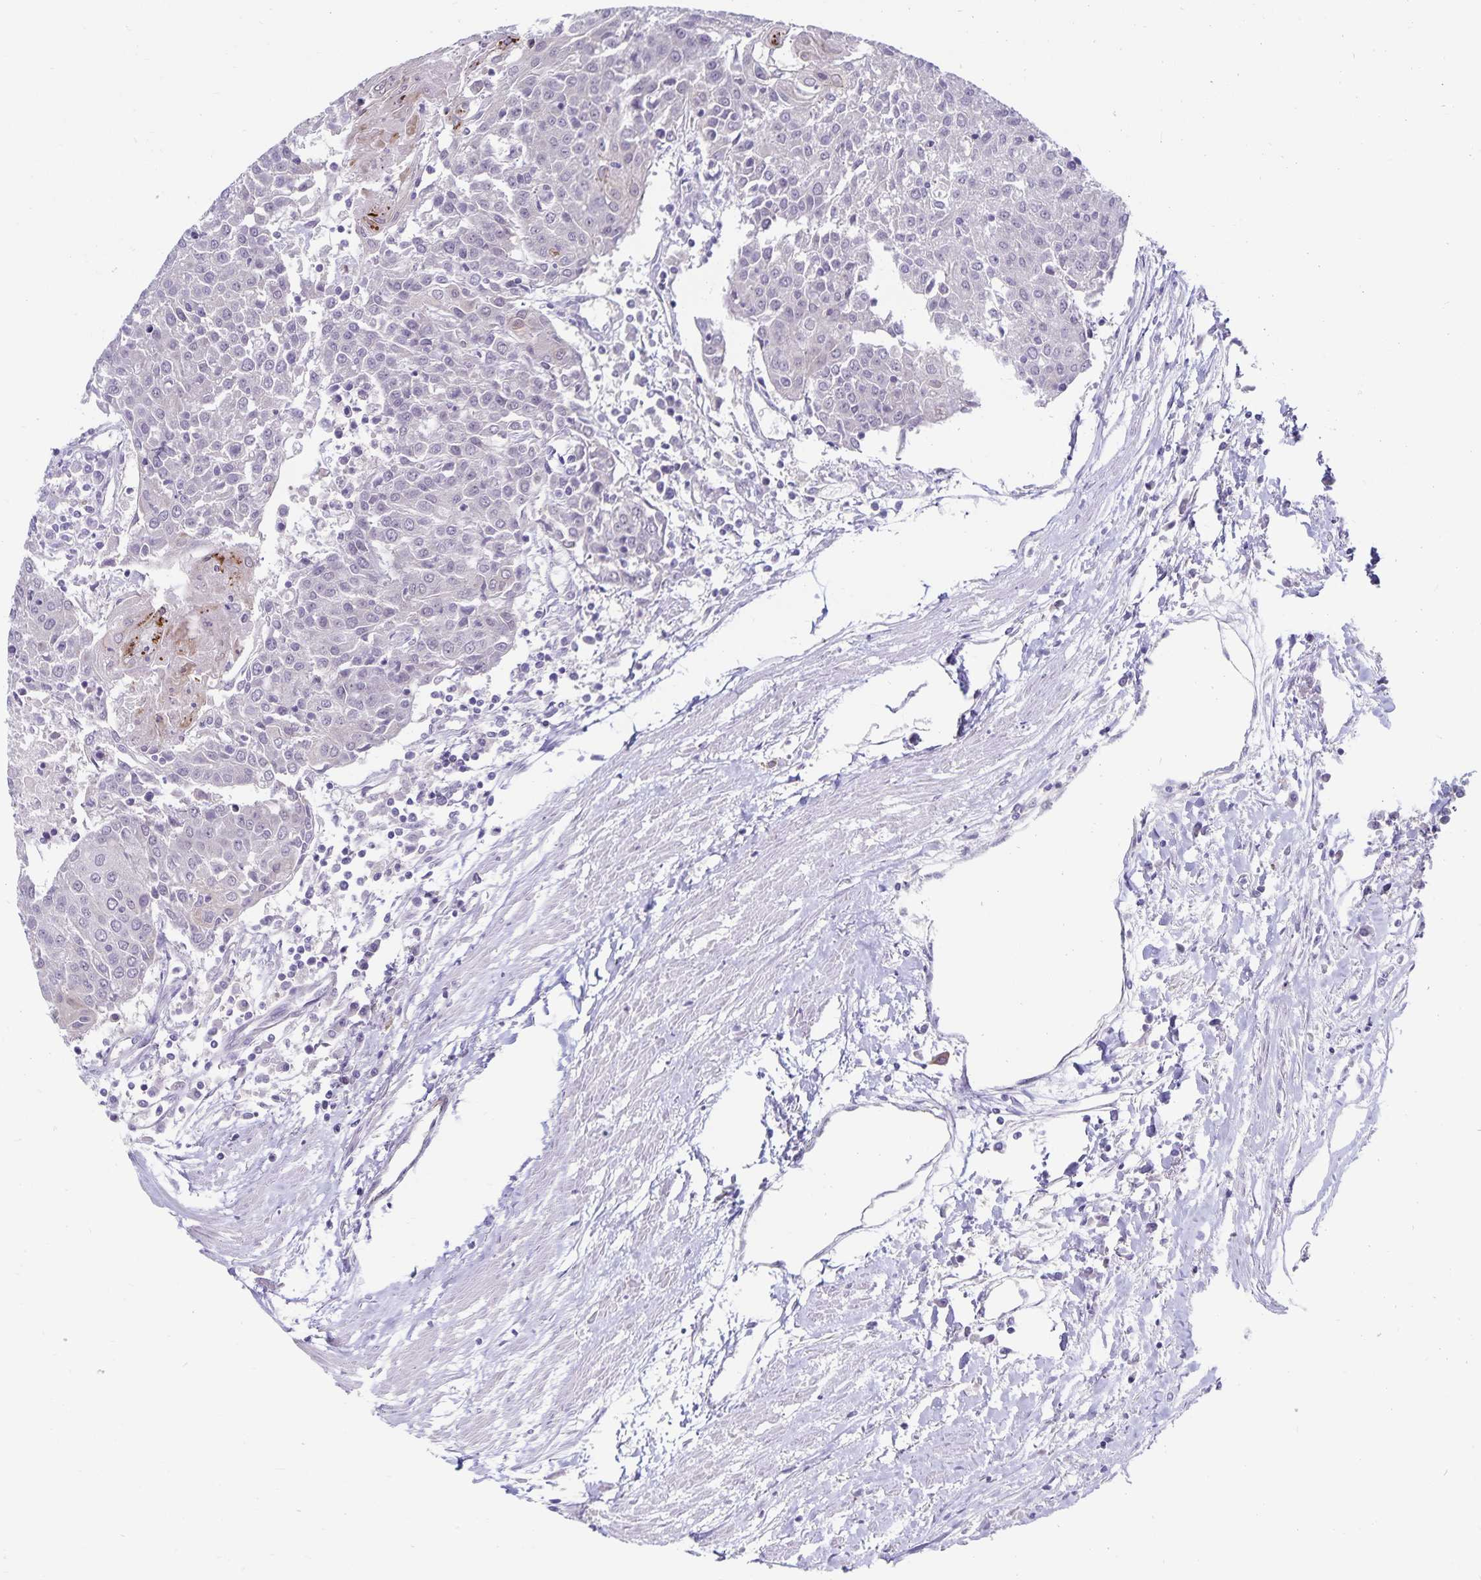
{"staining": {"intensity": "negative", "quantity": "none", "location": "none"}, "tissue": "urothelial cancer", "cell_type": "Tumor cells", "image_type": "cancer", "snomed": [{"axis": "morphology", "description": "Urothelial carcinoma, High grade"}, {"axis": "topography", "description": "Urinary bladder"}], "caption": "Immunohistochemistry (IHC) photomicrograph of neoplastic tissue: urothelial carcinoma (high-grade) stained with DAB (3,3'-diaminobenzidine) demonstrates no significant protein staining in tumor cells. (Stains: DAB immunohistochemistry with hematoxylin counter stain, Microscopy: brightfield microscopy at high magnification).", "gene": "CDKN2B", "patient": {"sex": "female", "age": 85}}